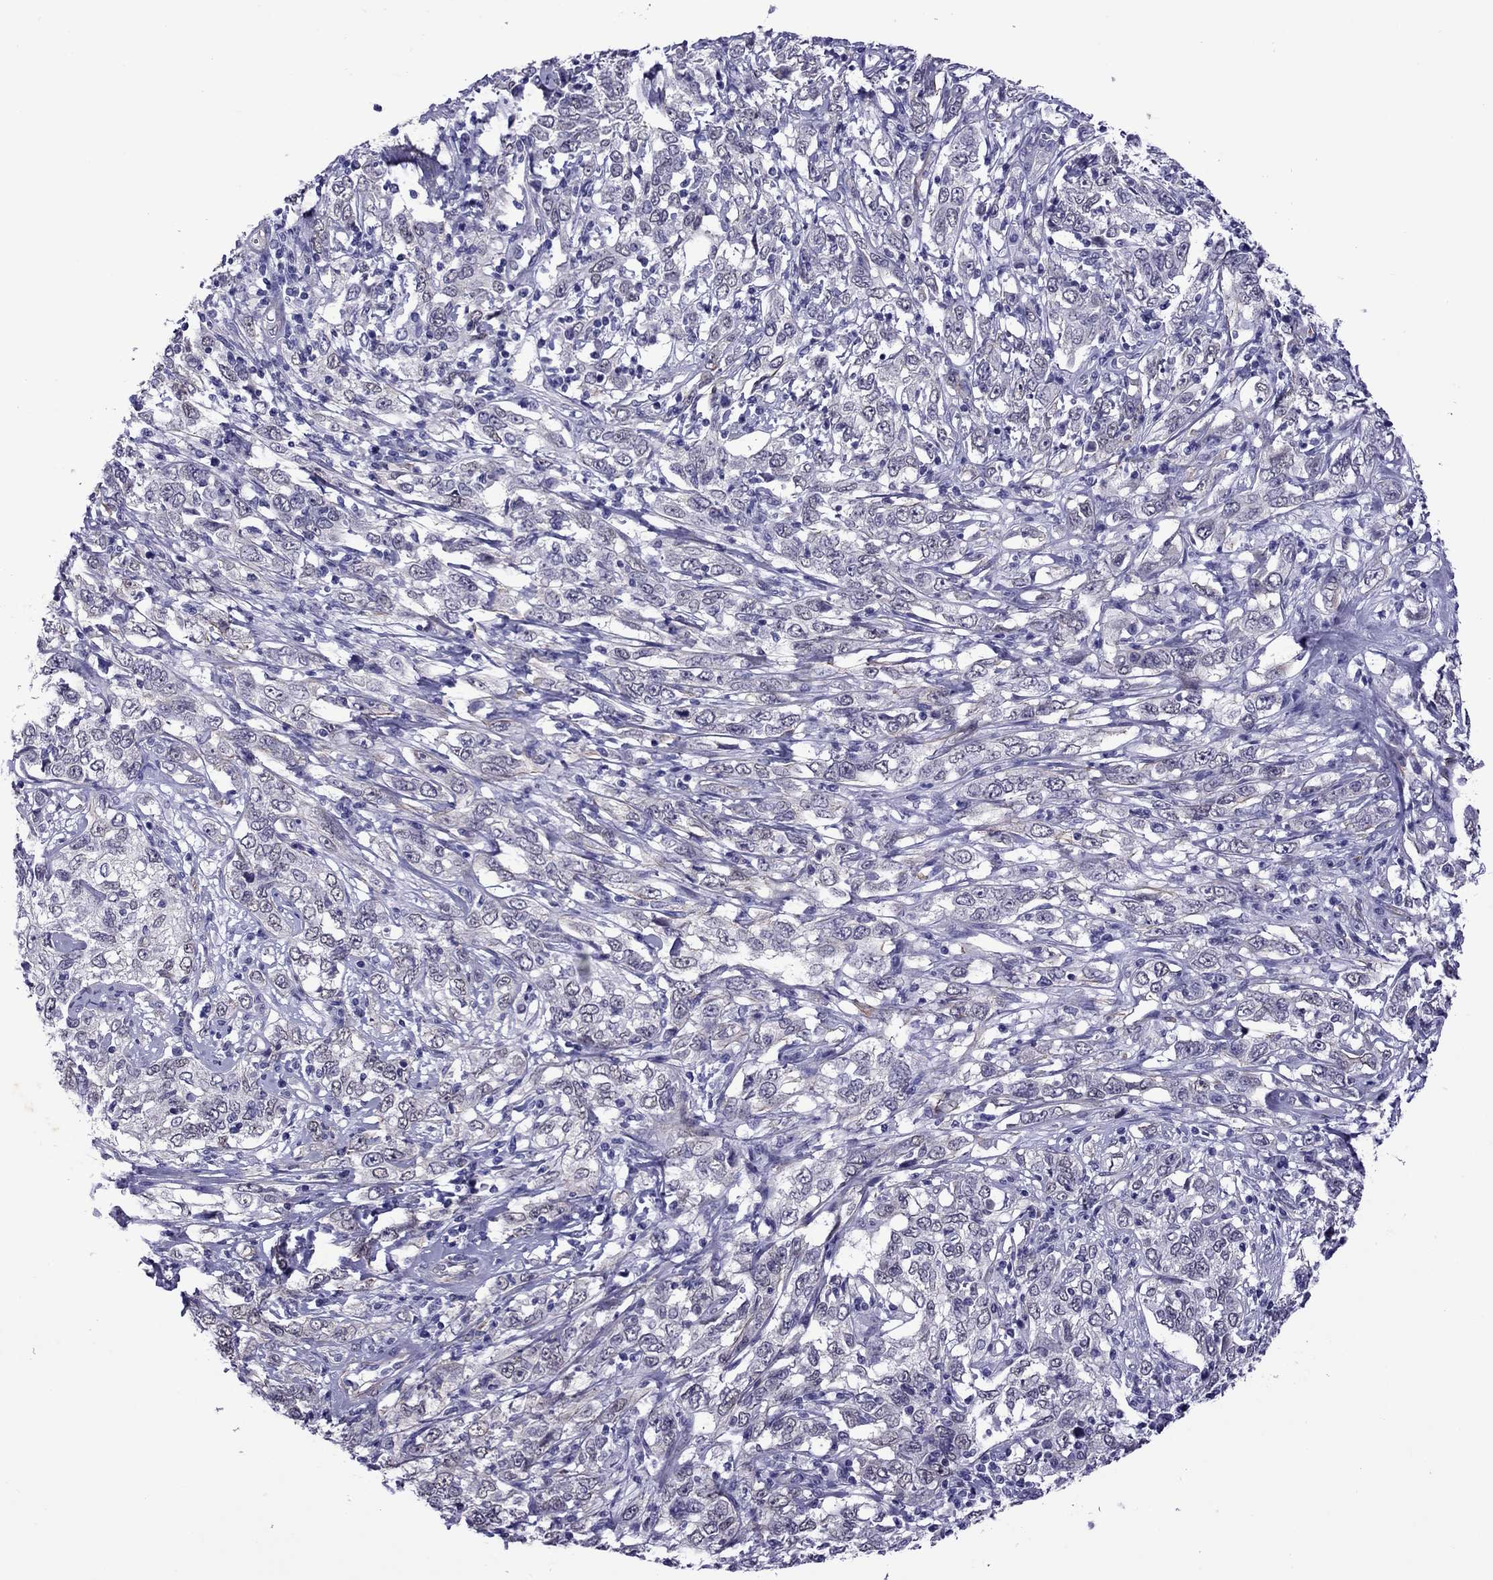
{"staining": {"intensity": "negative", "quantity": "none", "location": "none"}, "tissue": "cervical cancer", "cell_type": "Tumor cells", "image_type": "cancer", "snomed": [{"axis": "morphology", "description": "Adenocarcinoma, NOS"}, {"axis": "topography", "description": "Cervix"}], "caption": "This histopathology image is of cervical cancer stained with immunohistochemistry (IHC) to label a protein in brown with the nuclei are counter-stained blue. There is no staining in tumor cells. (DAB (3,3'-diaminobenzidine) immunohistochemistry visualized using brightfield microscopy, high magnification).", "gene": "CHRNA5", "patient": {"sex": "female", "age": 40}}